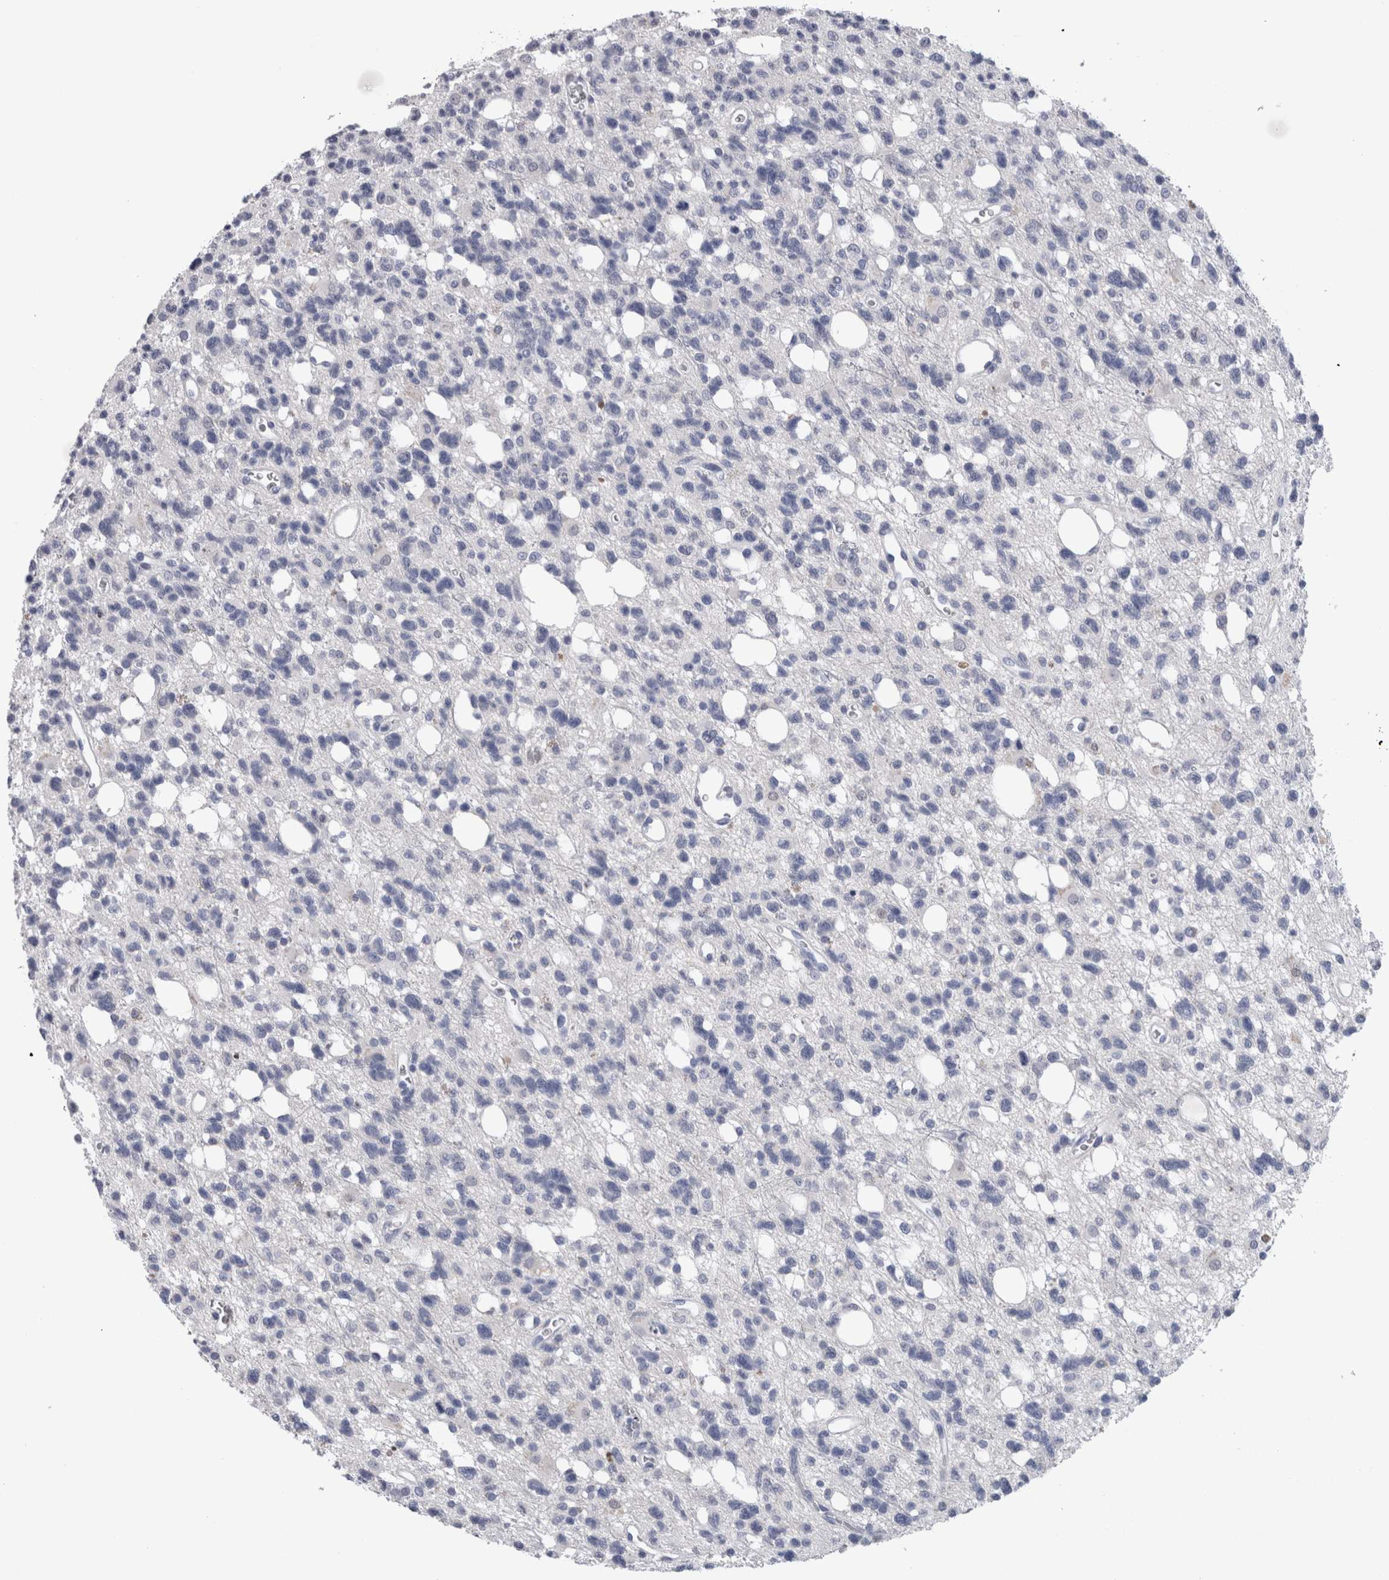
{"staining": {"intensity": "negative", "quantity": "none", "location": "none"}, "tissue": "glioma", "cell_type": "Tumor cells", "image_type": "cancer", "snomed": [{"axis": "morphology", "description": "Glioma, malignant, High grade"}, {"axis": "topography", "description": "Brain"}], "caption": "Tumor cells show no significant staining in malignant glioma (high-grade).", "gene": "CA8", "patient": {"sex": "female", "age": 62}}